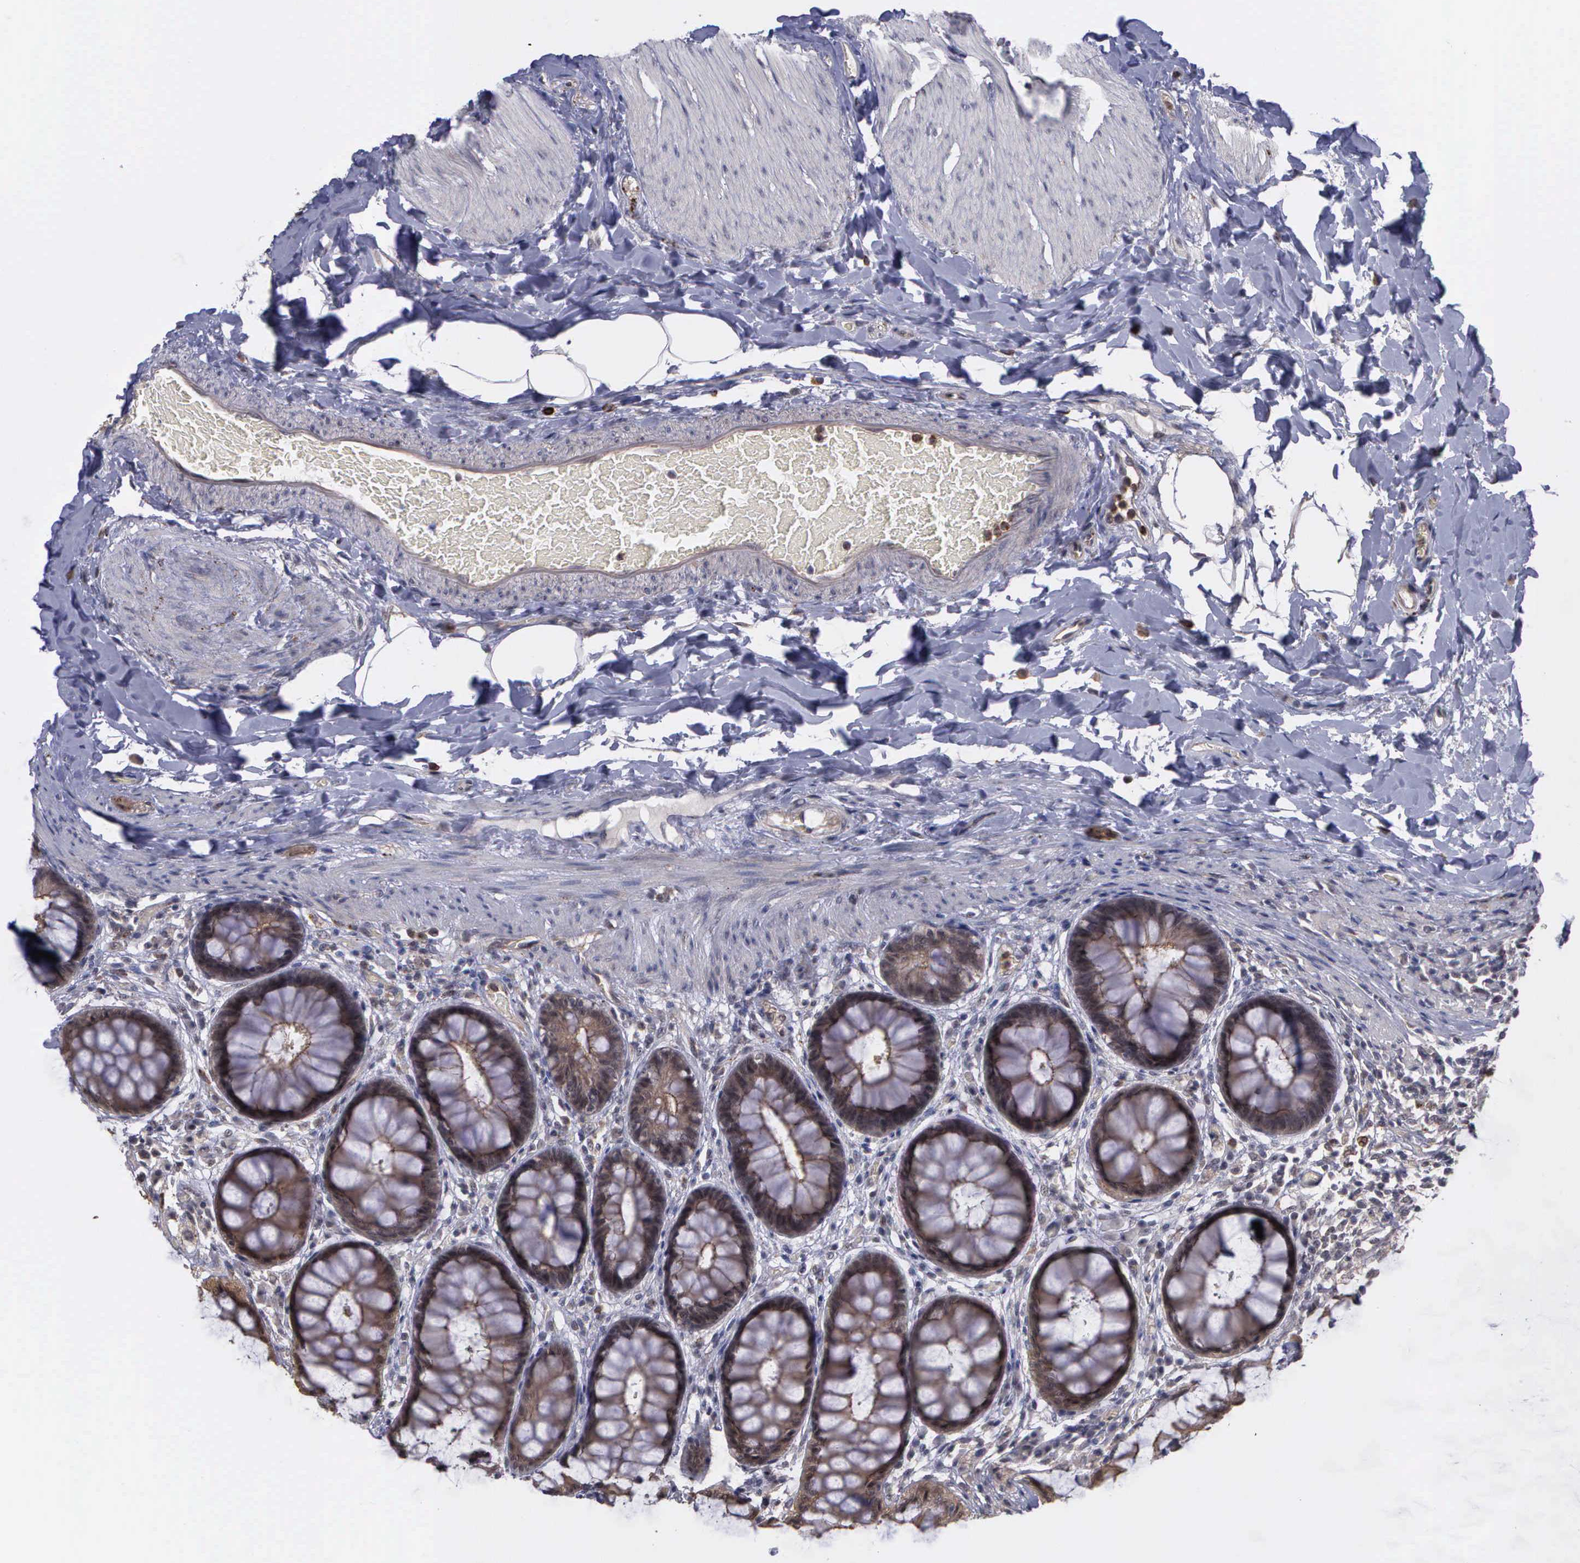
{"staining": {"intensity": "weak", "quantity": ">75%", "location": "cytoplasmic/membranous,nuclear"}, "tissue": "rectum", "cell_type": "Glandular cells", "image_type": "normal", "snomed": [{"axis": "morphology", "description": "Normal tissue, NOS"}, {"axis": "topography", "description": "Rectum"}], "caption": "A high-resolution micrograph shows IHC staining of unremarkable rectum, which demonstrates weak cytoplasmic/membranous,nuclear expression in about >75% of glandular cells.", "gene": "MAP3K9", "patient": {"sex": "female", "age": 46}}